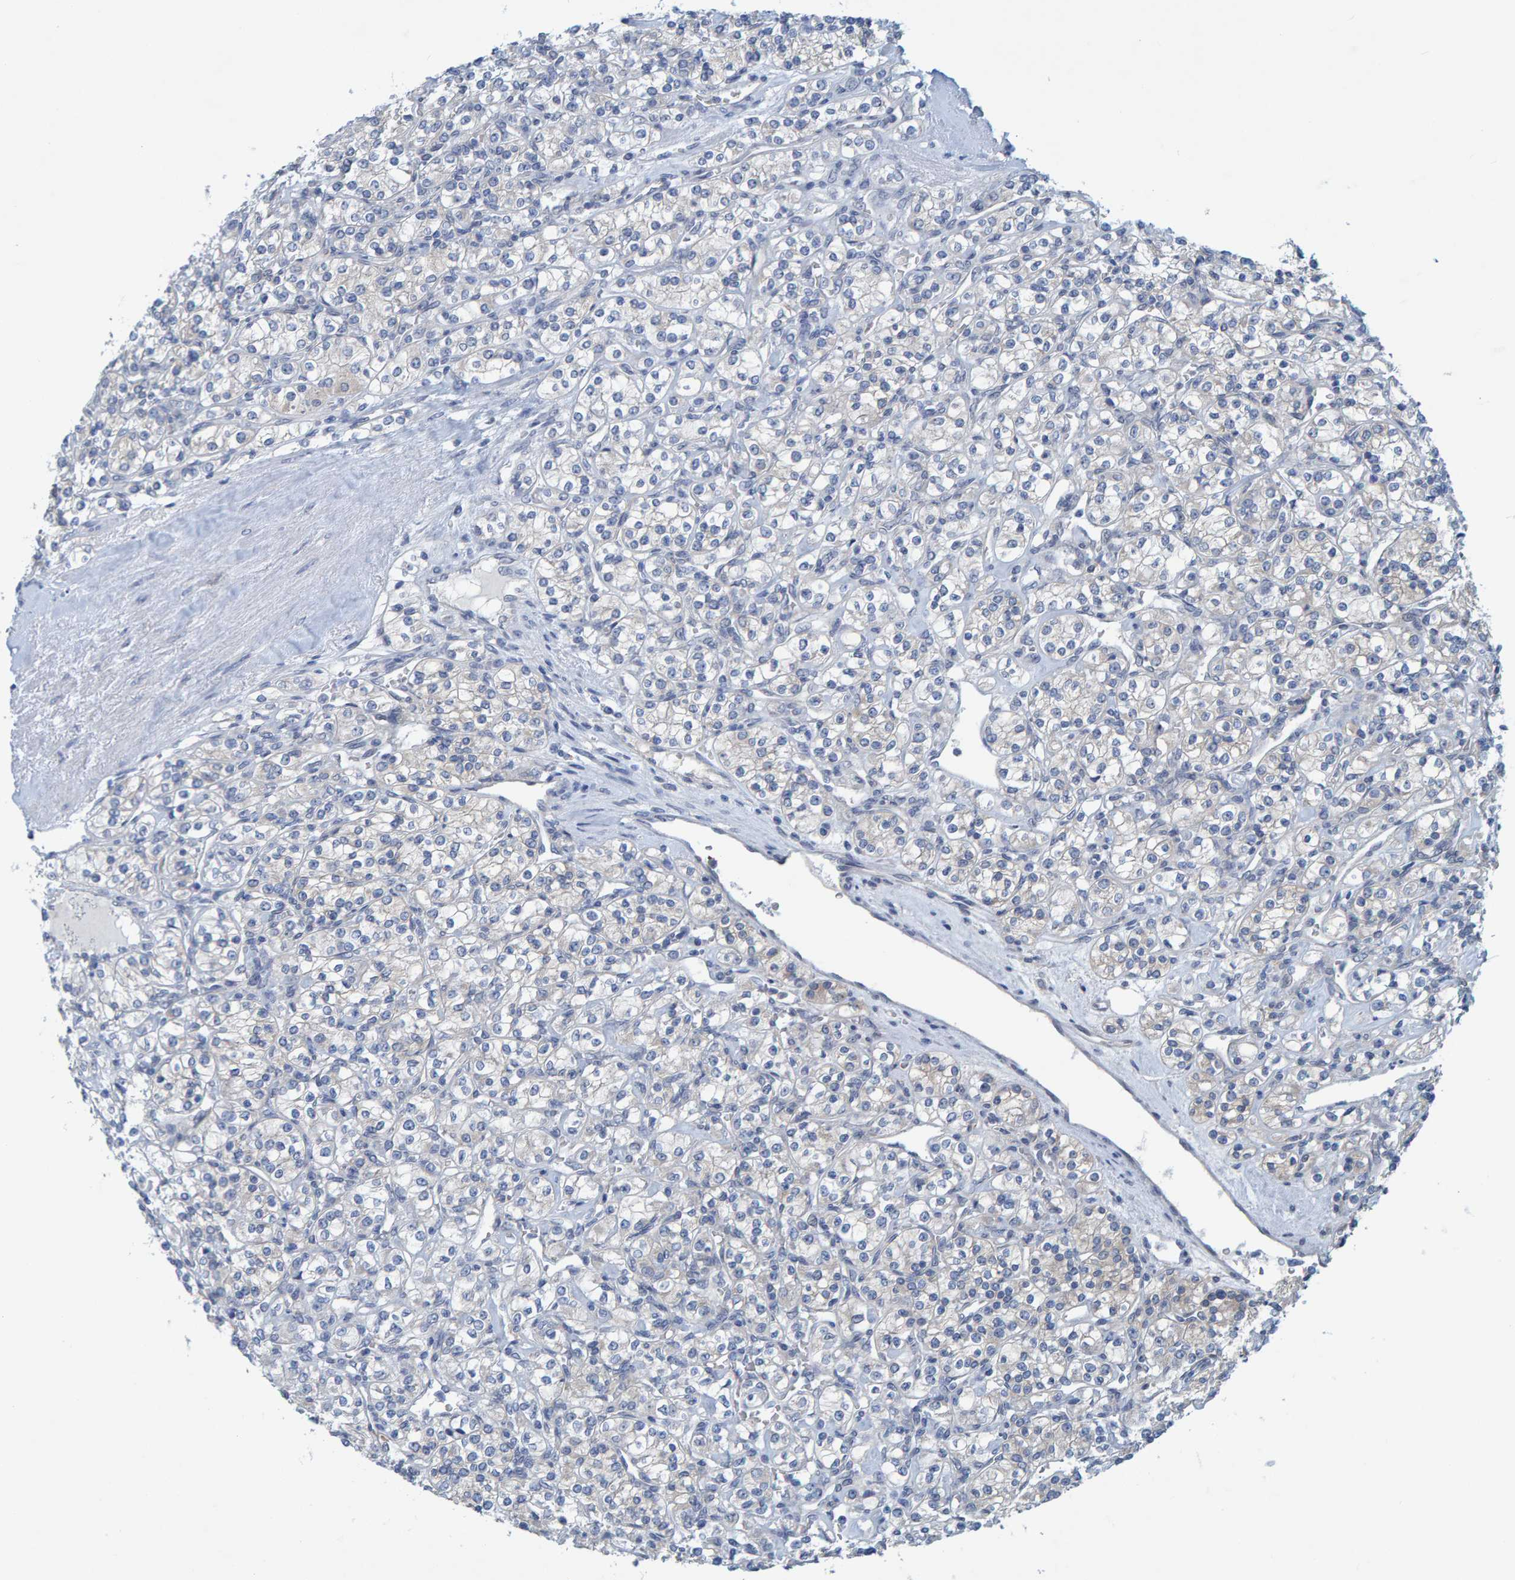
{"staining": {"intensity": "negative", "quantity": "none", "location": "none"}, "tissue": "renal cancer", "cell_type": "Tumor cells", "image_type": "cancer", "snomed": [{"axis": "morphology", "description": "Adenocarcinoma, NOS"}, {"axis": "topography", "description": "Kidney"}], "caption": "IHC micrograph of neoplastic tissue: human renal cancer stained with DAB reveals no significant protein positivity in tumor cells.", "gene": "ALAD", "patient": {"sex": "male", "age": 77}}